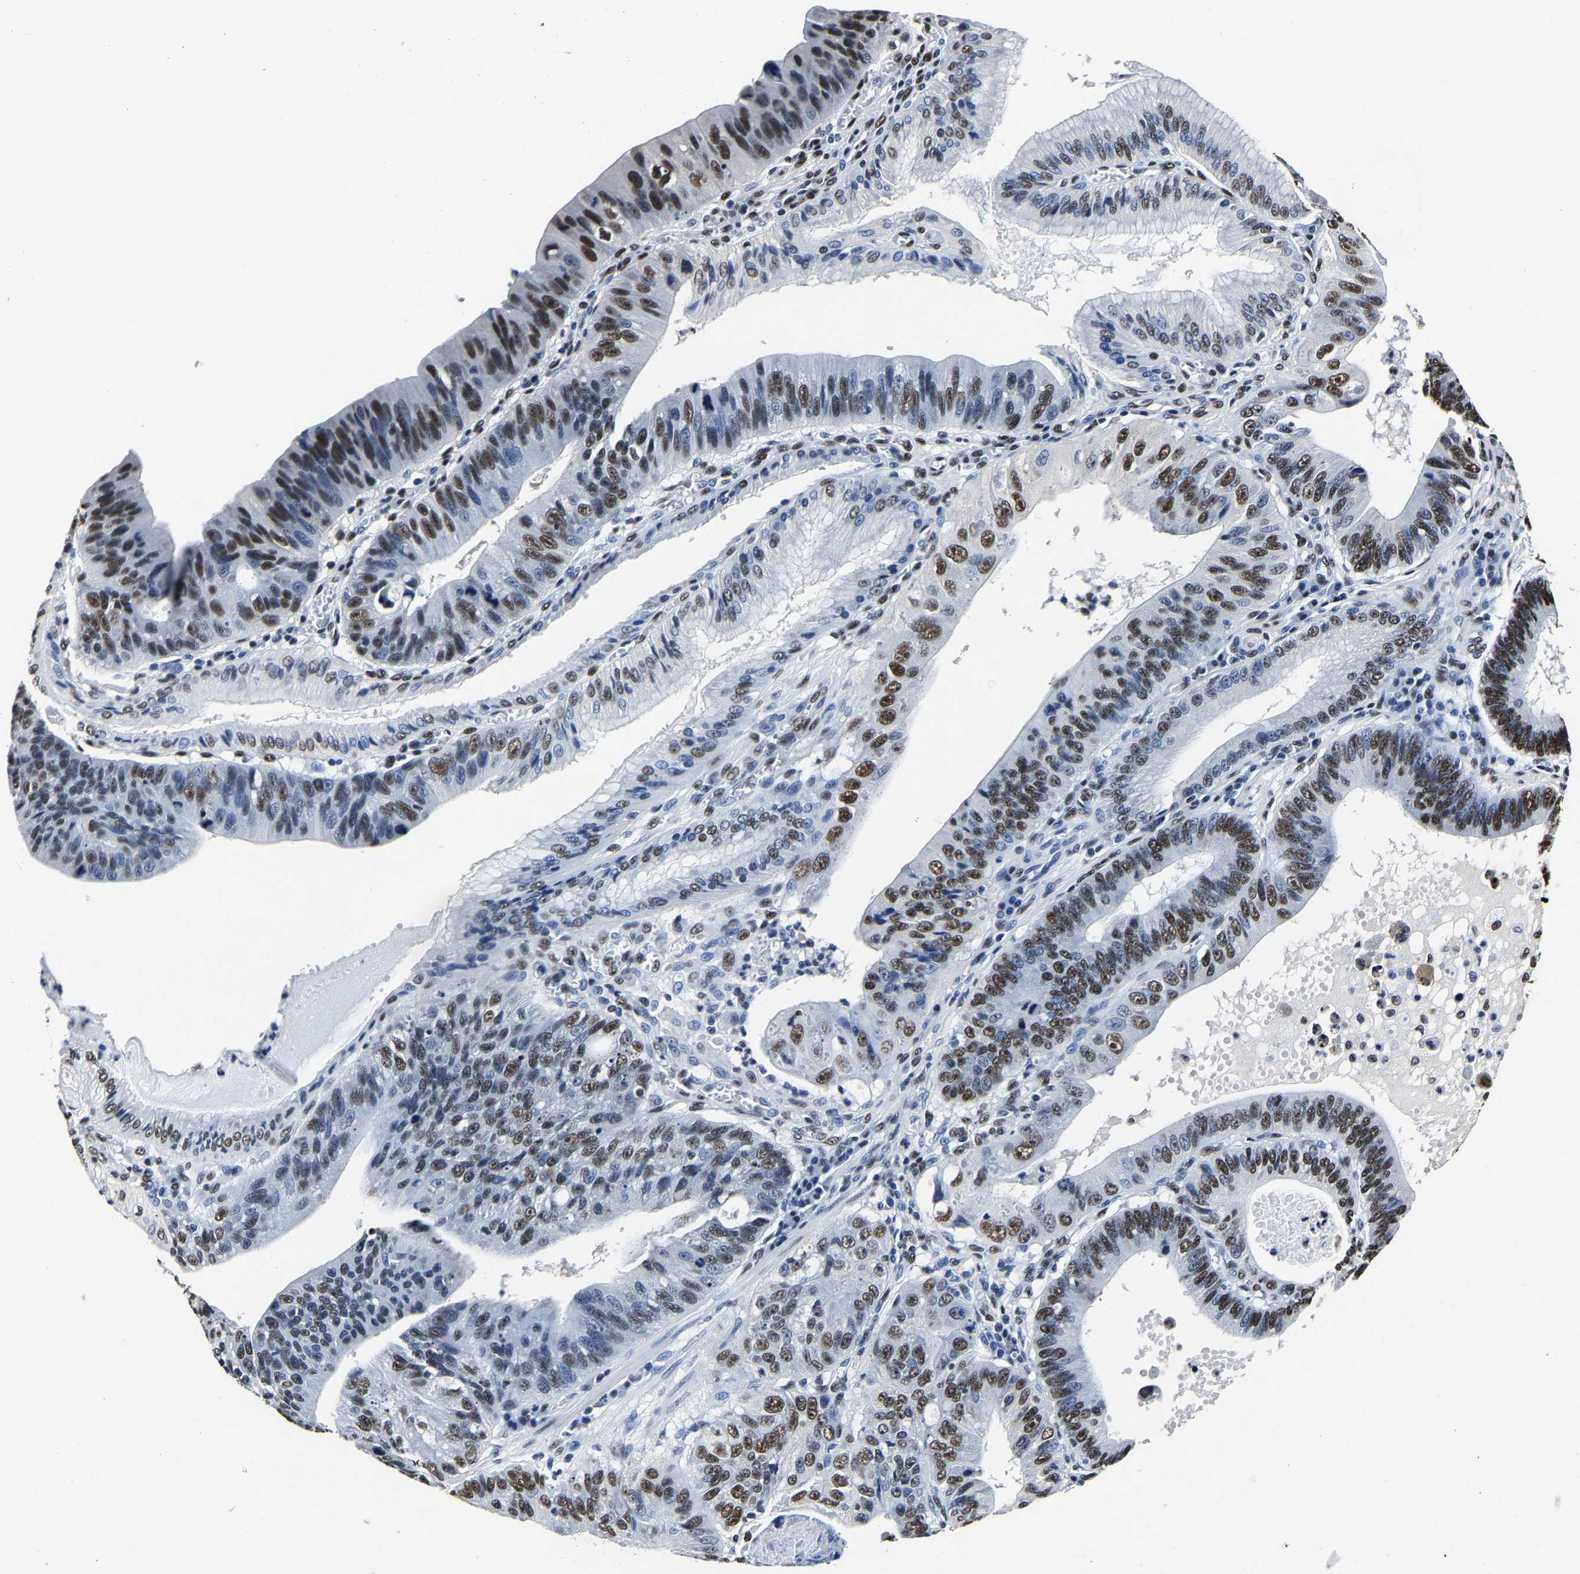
{"staining": {"intensity": "strong", "quantity": "25%-75%", "location": "nuclear"}, "tissue": "stomach cancer", "cell_type": "Tumor cells", "image_type": "cancer", "snomed": [{"axis": "morphology", "description": "Adenocarcinoma, NOS"}, {"axis": "topography", "description": "Stomach"}], "caption": "About 25%-75% of tumor cells in stomach cancer (adenocarcinoma) show strong nuclear protein positivity as visualized by brown immunohistochemical staining.", "gene": "RBM45", "patient": {"sex": "male", "age": 59}}